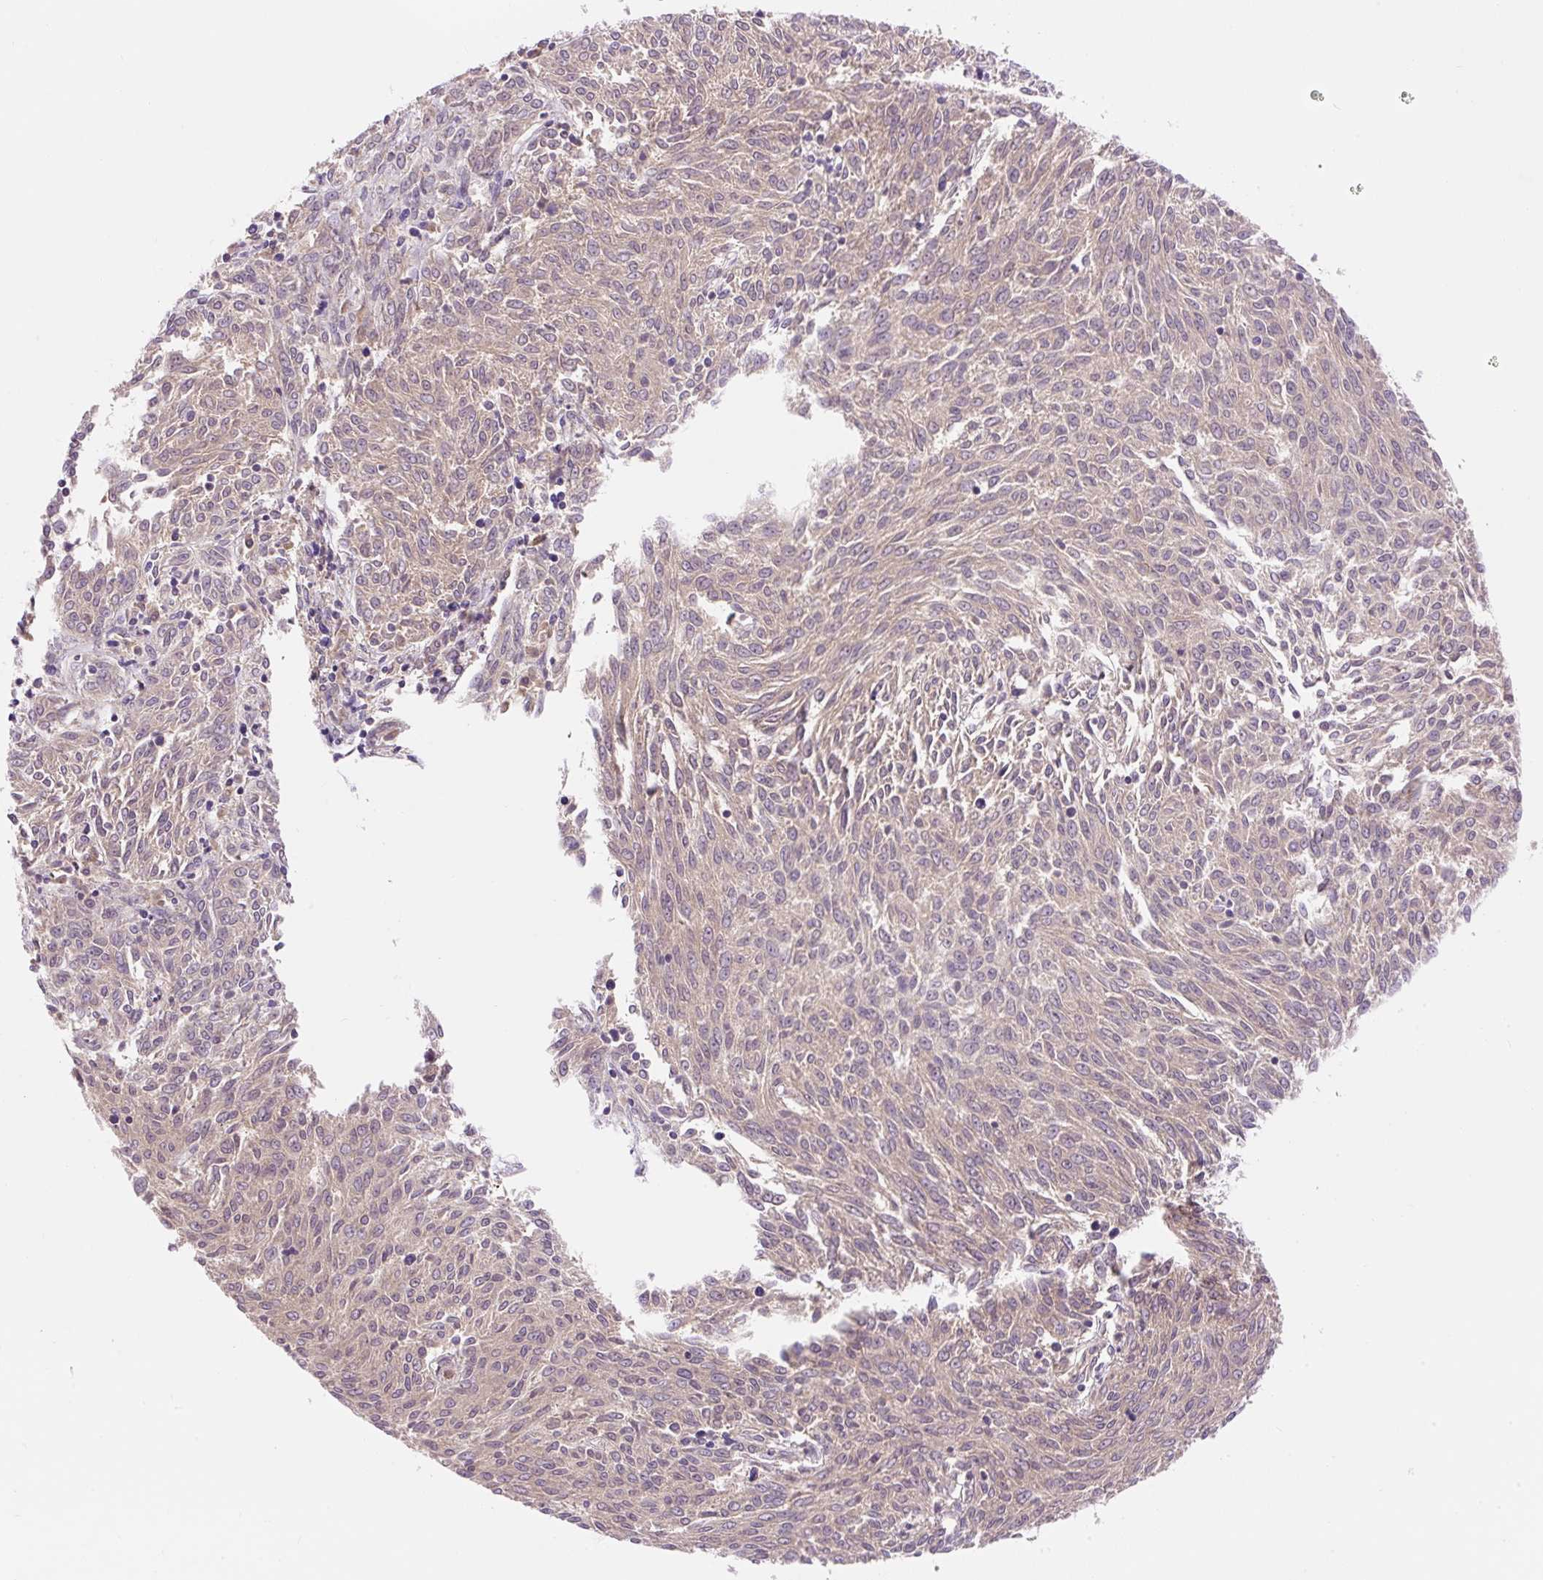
{"staining": {"intensity": "negative", "quantity": "none", "location": "none"}, "tissue": "melanoma", "cell_type": "Tumor cells", "image_type": "cancer", "snomed": [{"axis": "morphology", "description": "Malignant melanoma, NOS"}, {"axis": "topography", "description": "Skin"}], "caption": "High magnification brightfield microscopy of malignant melanoma stained with DAB (brown) and counterstained with hematoxylin (blue): tumor cells show no significant expression. Nuclei are stained in blue.", "gene": "TMEM150C", "patient": {"sex": "female", "age": 72}}